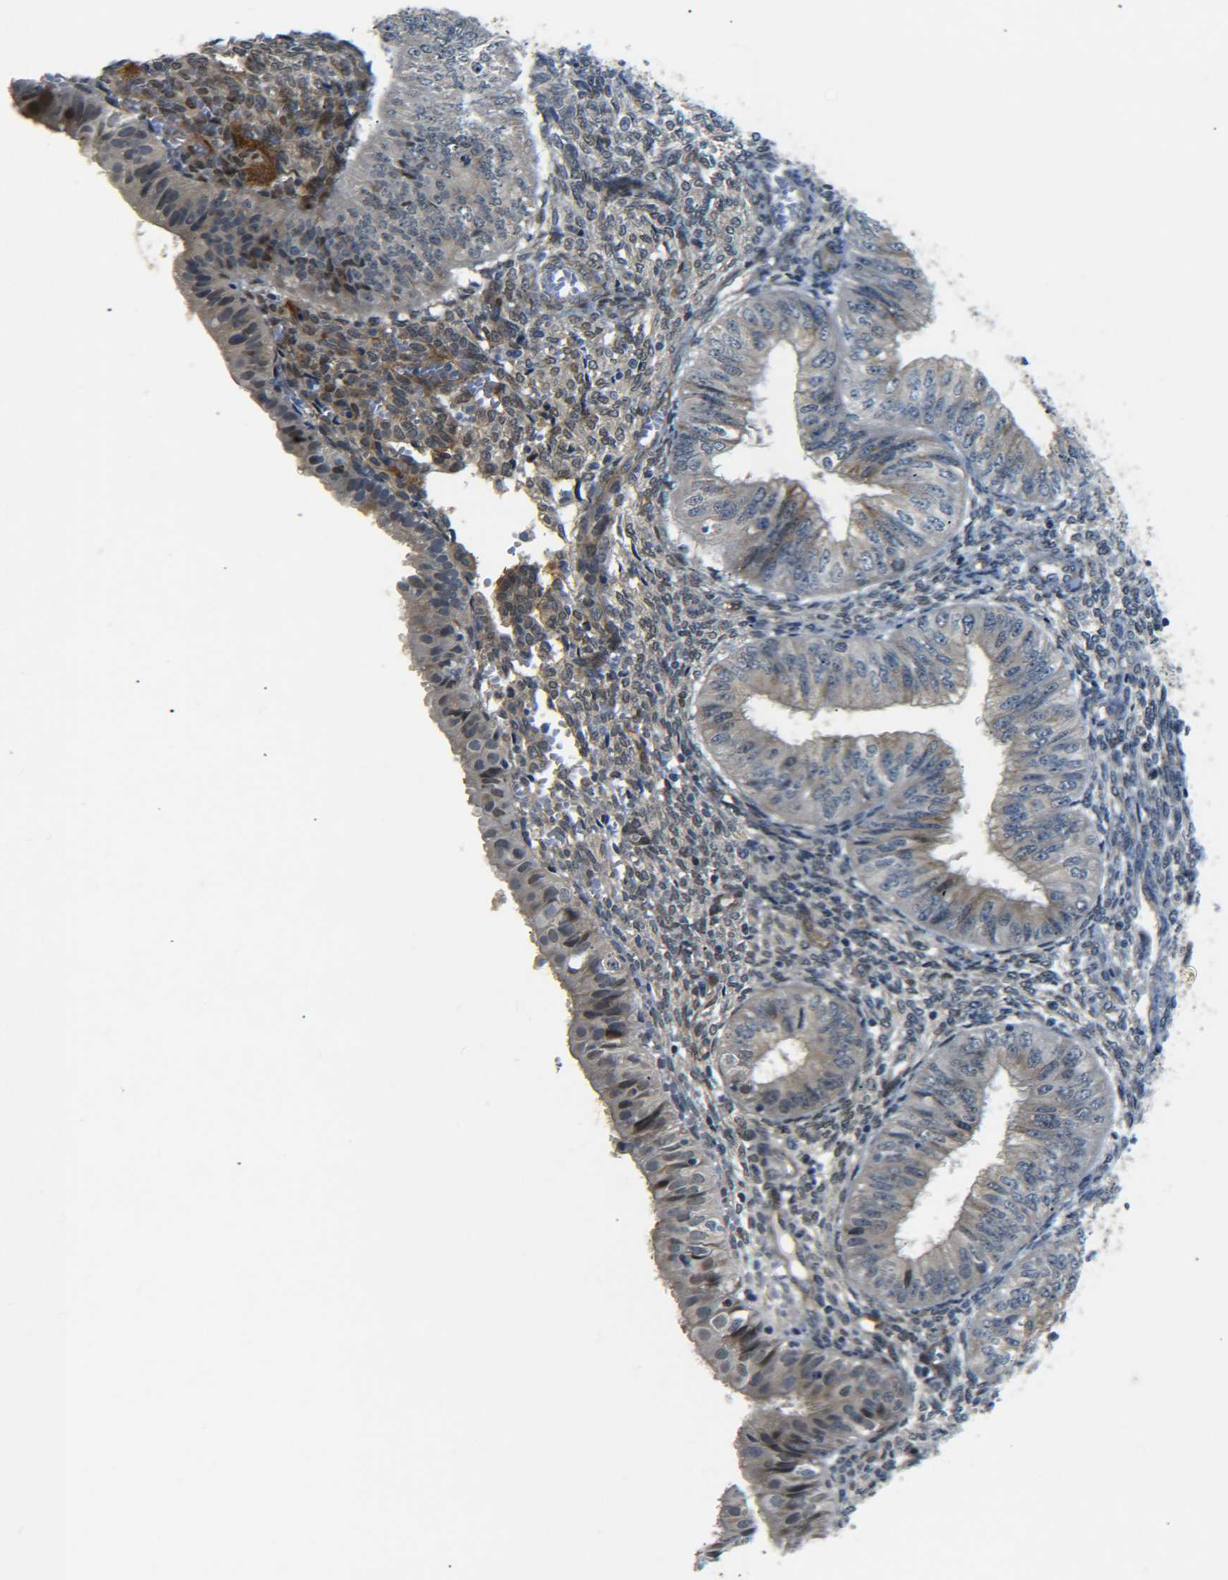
{"staining": {"intensity": "weak", "quantity": "<25%", "location": "cytoplasmic/membranous"}, "tissue": "endometrial cancer", "cell_type": "Tumor cells", "image_type": "cancer", "snomed": [{"axis": "morphology", "description": "Normal tissue, NOS"}, {"axis": "morphology", "description": "Adenocarcinoma, NOS"}, {"axis": "topography", "description": "Endometrium"}], "caption": "Tumor cells show no significant protein expression in endometrial cancer.", "gene": "MEIS1", "patient": {"sex": "female", "age": 53}}